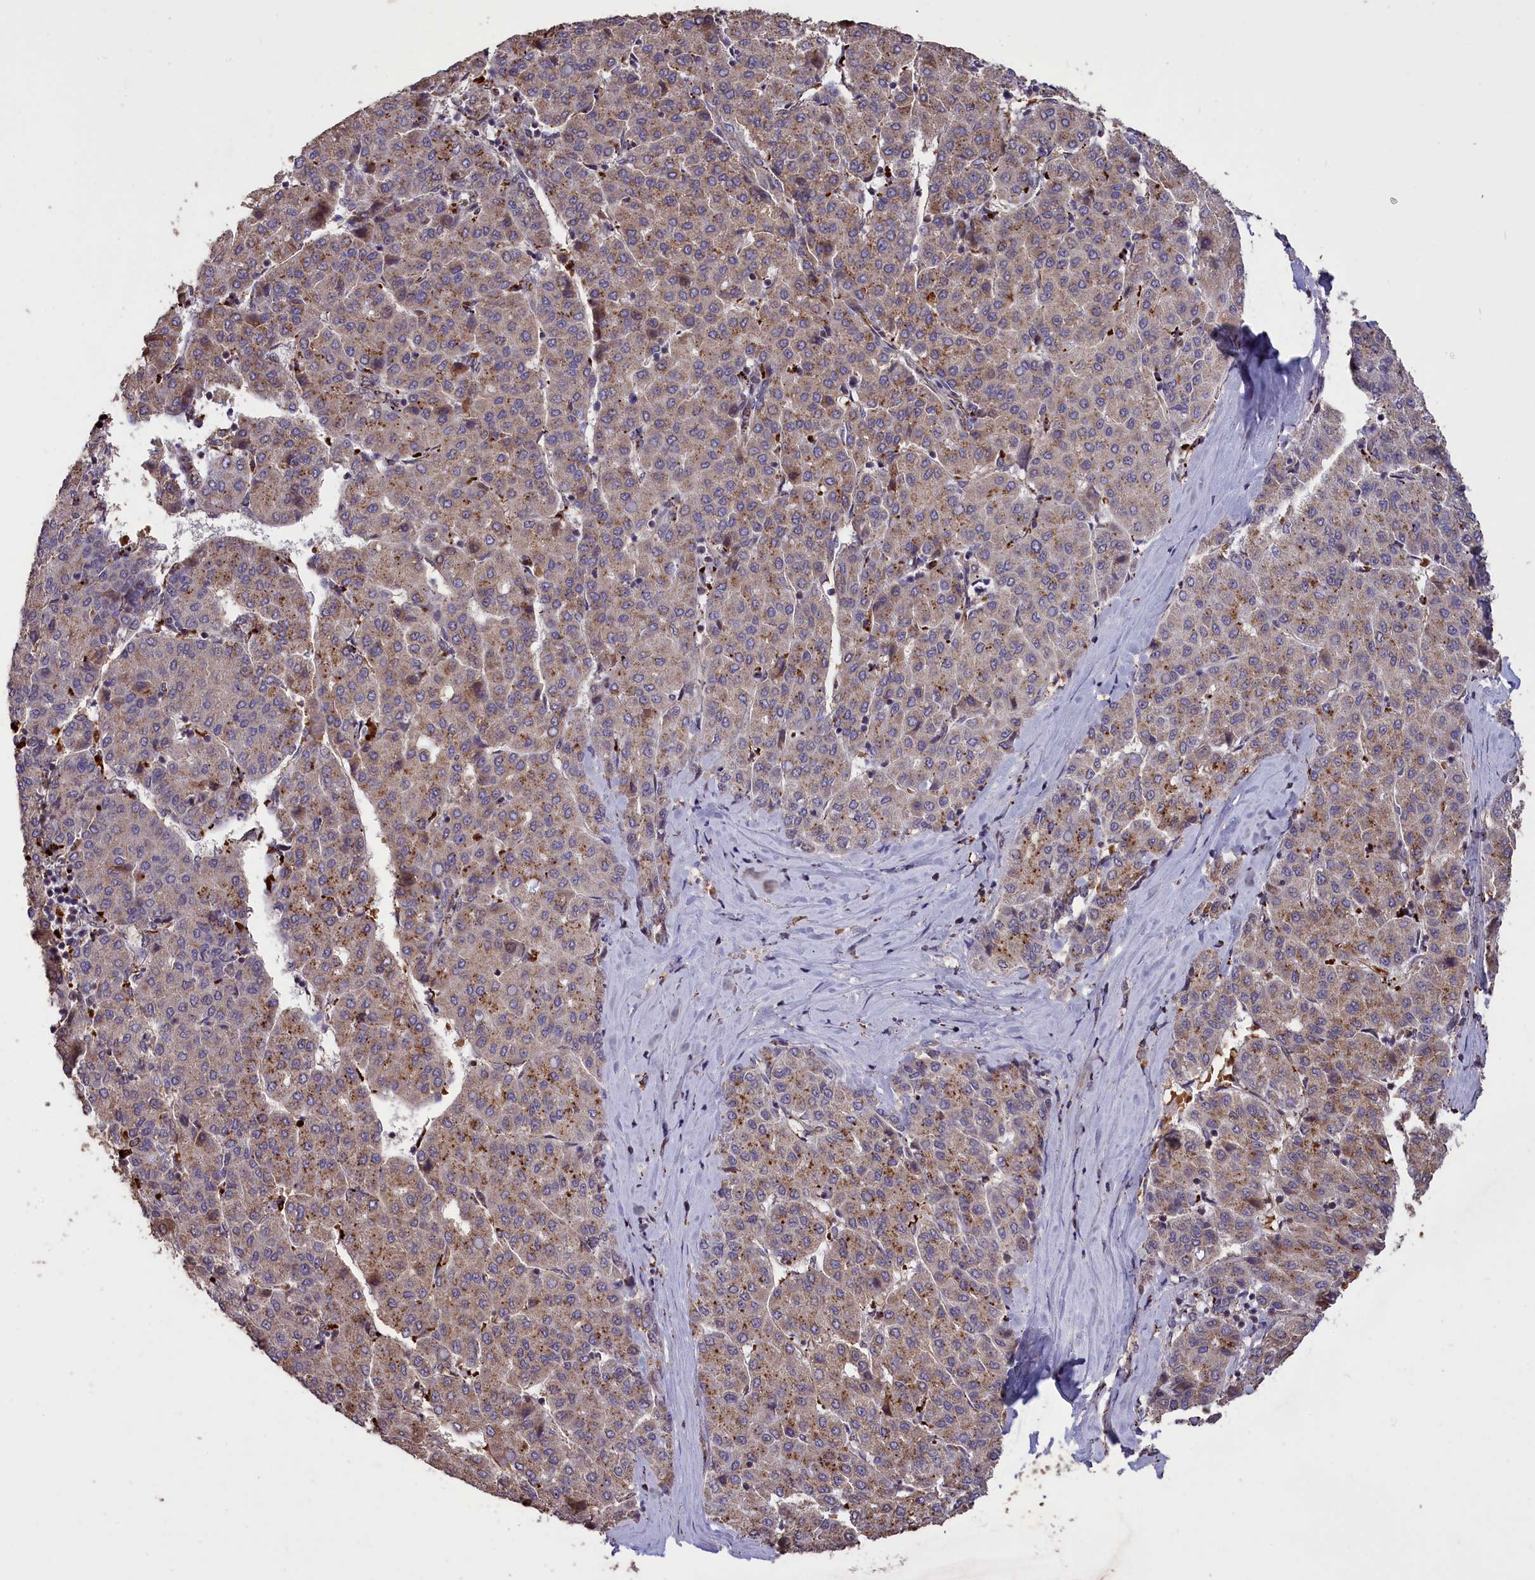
{"staining": {"intensity": "moderate", "quantity": "25%-75%", "location": "cytoplasmic/membranous"}, "tissue": "liver cancer", "cell_type": "Tumor cells", "image_type": "cancer", "snomed": [{"axis": "morphology", "description": "Carcinoma, Hepatocellular, NOS"}, {"axis": "topography", "description": "Liver"}], "caption": "Immunohistochemical staining of liver hepatocellular carcinoma shows moderate cytoplasmic/membranous protein staining in about 25%-75% of tumor cells. Nuclei are stained in blue.", "gene": "CLRN2", "patient": {"sex": "male", "age": 65}}